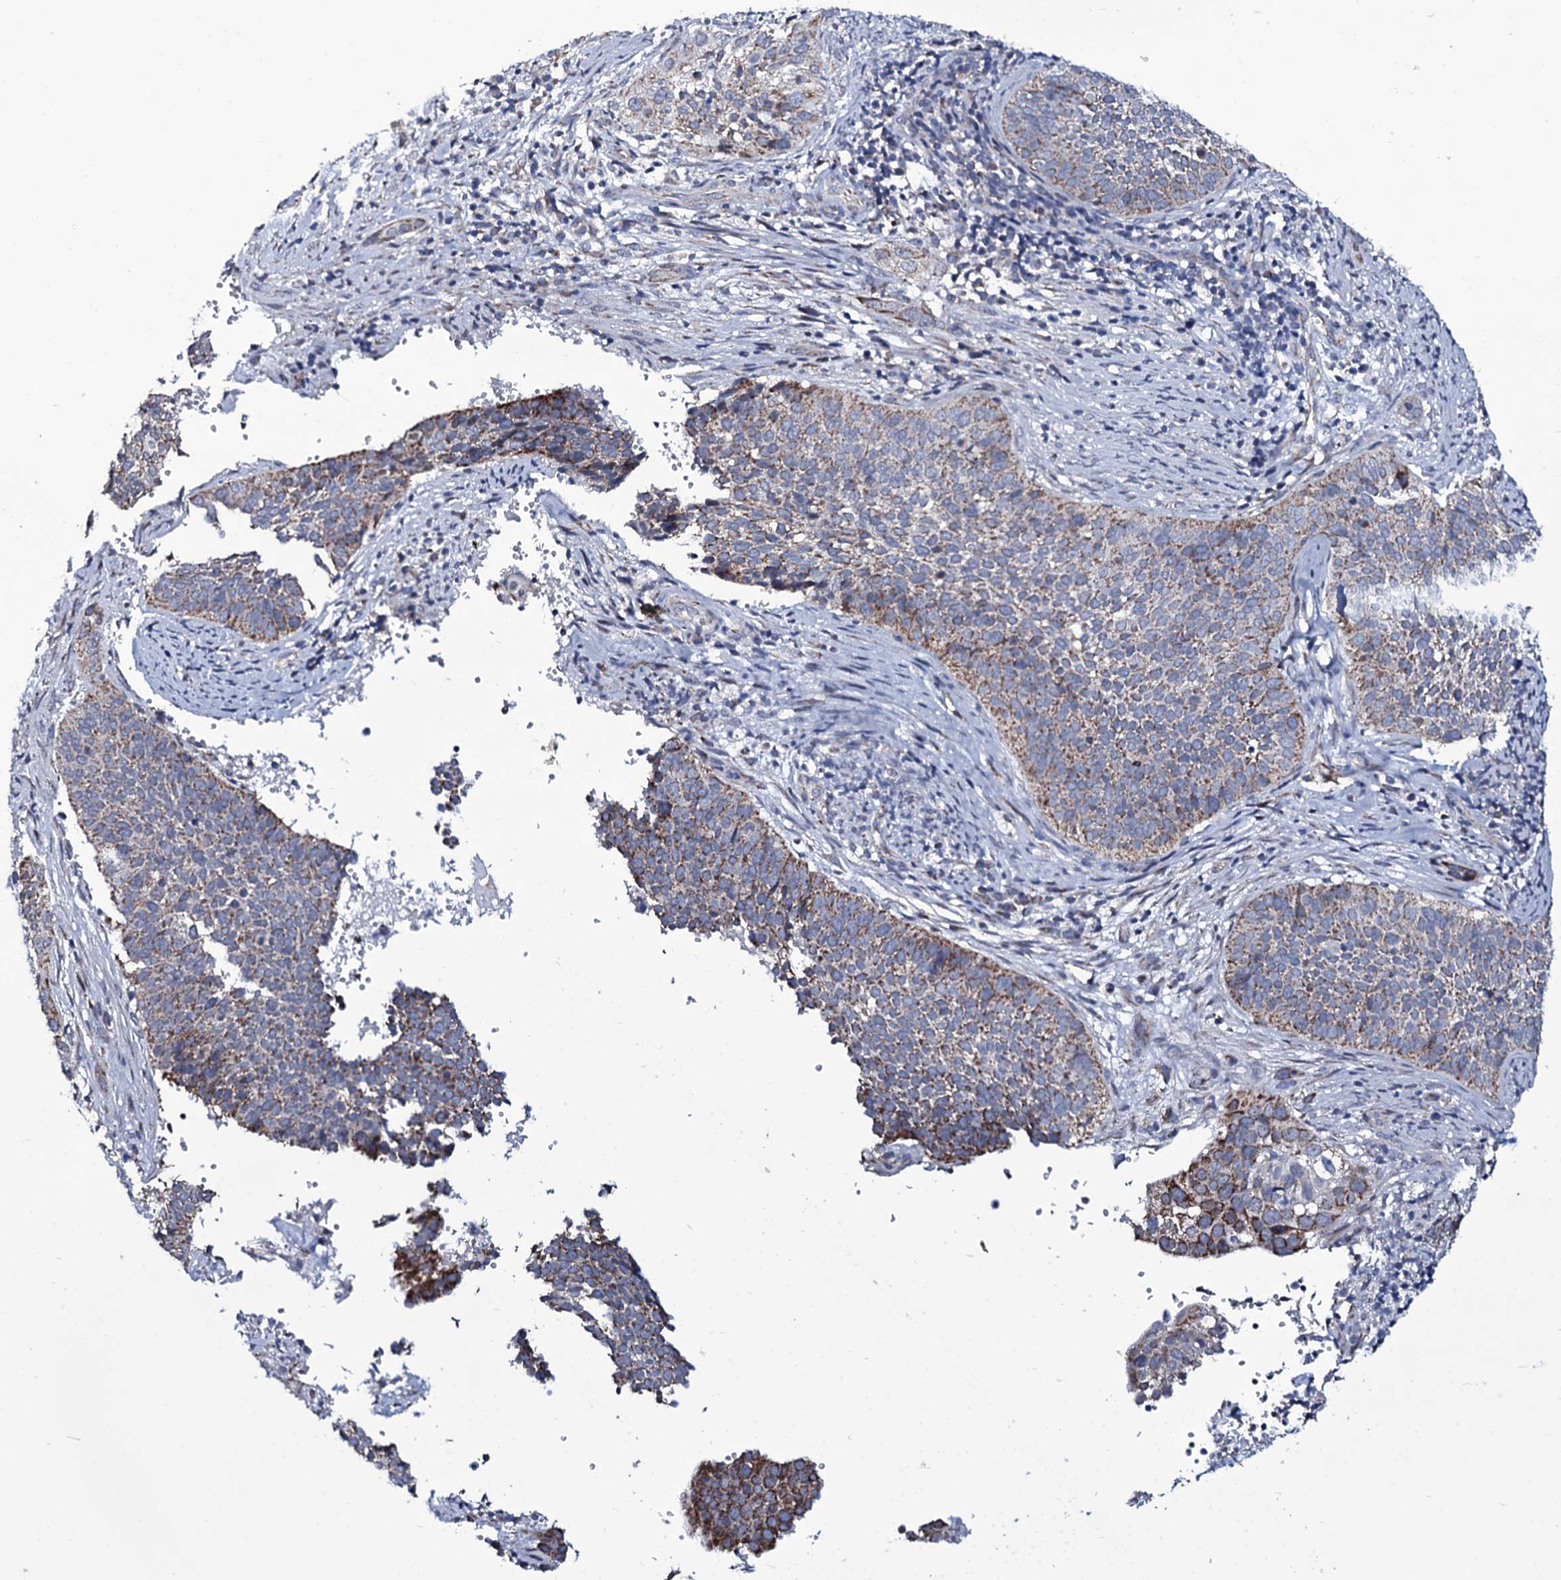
{"staining": {"intensity": "moderate", "quantity": "<25%", "location": "cytoplasmic/membranous"}, "tissue": "cervical cancer", "cell_type": "Tumor cells", "image_type": "cancer", "snomed": [{"axis": "morphology", "description": "Squamous cell carcinoma, NOS"}, {"axis": "topography", "description": "Cervix"}], "caption": "About <25% of tumor cells in human squamous cell carcinoma (cervical) exhibit moderate cytoplasmic/membranous protein positivity as visualized by brown immunohistochemical staining.", "gene": "WIPF3", "patient": {"sex": "female", "age": 34}}